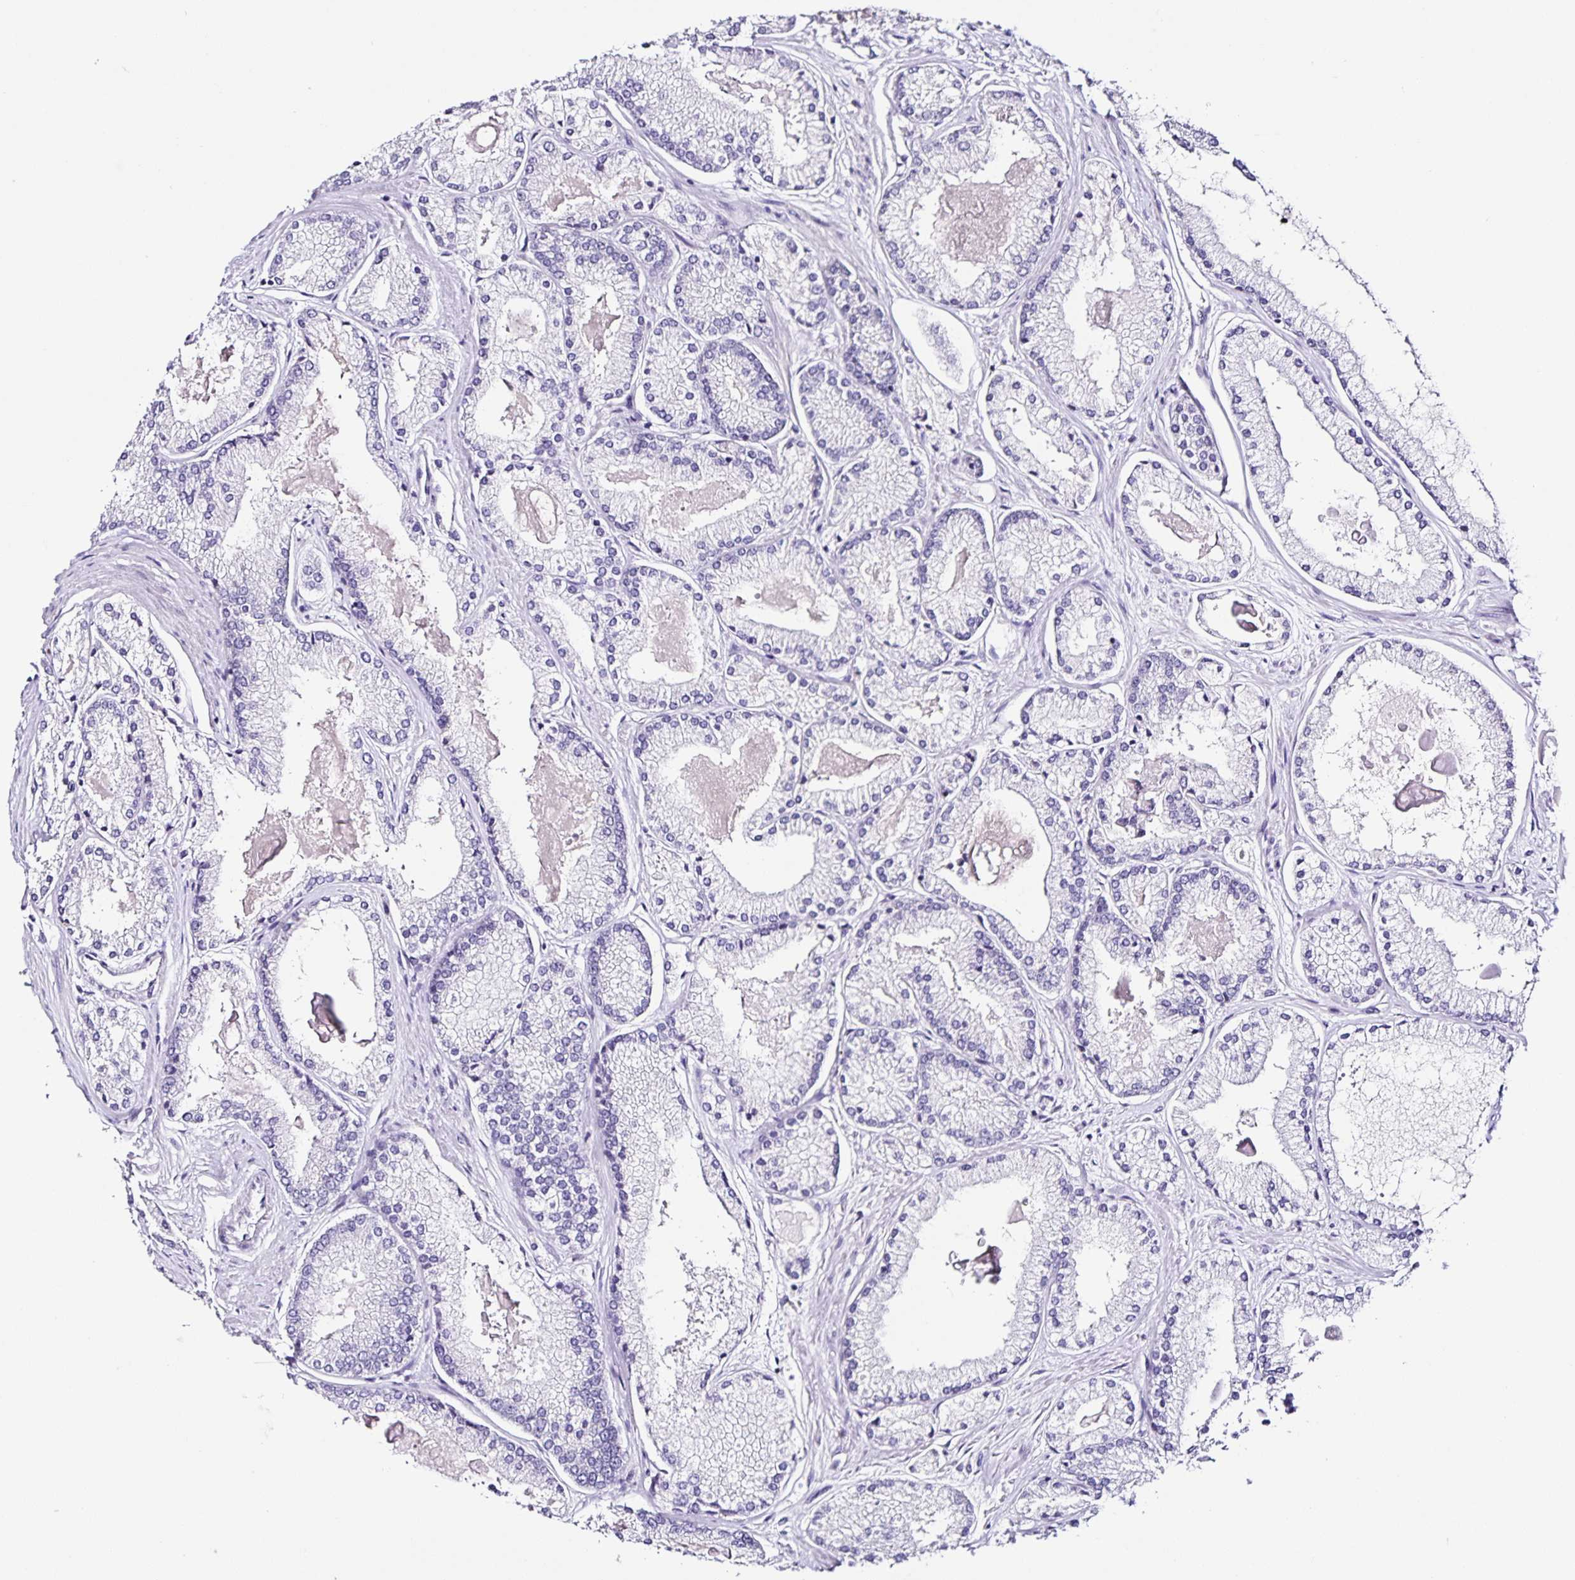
{"staining": {"intensity": "negative", "quantity": "none", "location": "none"}, "tissue": "prostate cancer", "cell_type": "Tumor cells", "image_type": "cancer", "snomed": [{"axis": "morphology", "description": "Adenocarcinoma, High grade"}, {"axis": "topography", "description": "Prostate"}], "caption": "This is a histopathology image of IHC staining of high-grade adenocarcinoma (prostate), which shows no staining in tumor cells.", "gene": "RNFT2", "patient": {"sex": "male", "age": 68}}